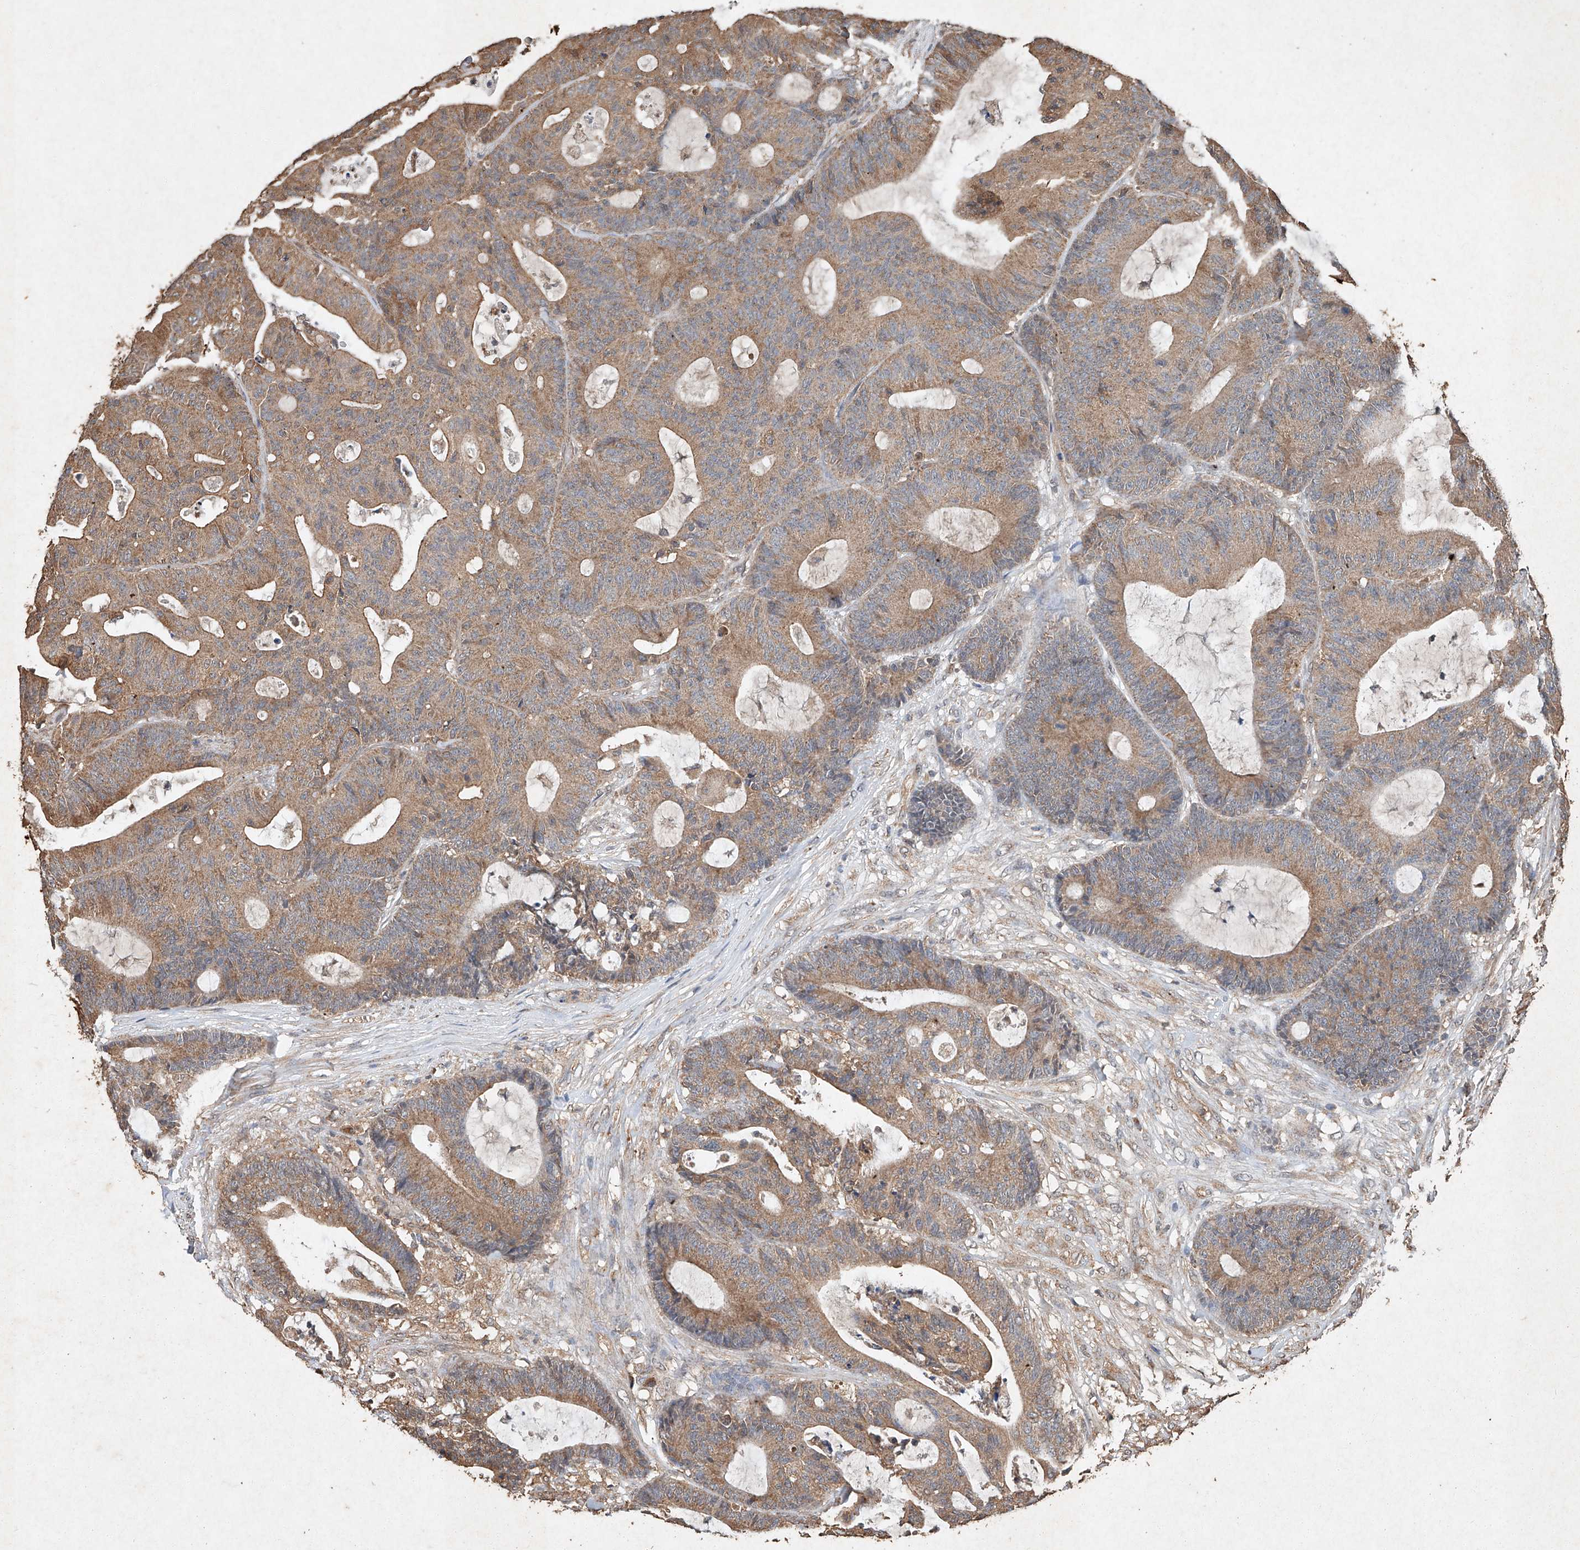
{"staining": {"intensity": "moderate", "quantity": ">75%", "location": "cytoplasmic/membranous"}, "tissue": "colorectal cancer", "cell_type": "Tumor cells", "image_type": "cancer", "snomed": [{"axis": "morphology", "description": "Adenocarcinoma, NOS"}, {"axis": "topography", "description": "Colon"}], "caption": "A photomicrograph of human colorectal adenocarcinoma stained for a protein exhibits moderate cytoplasmic/membranous brown staining in tumor cells. (brown staining indicates protein expression, while blue staining denotes nuclei).", "gene": "STK3", "patient": {"sex": "female", "age": 84}}